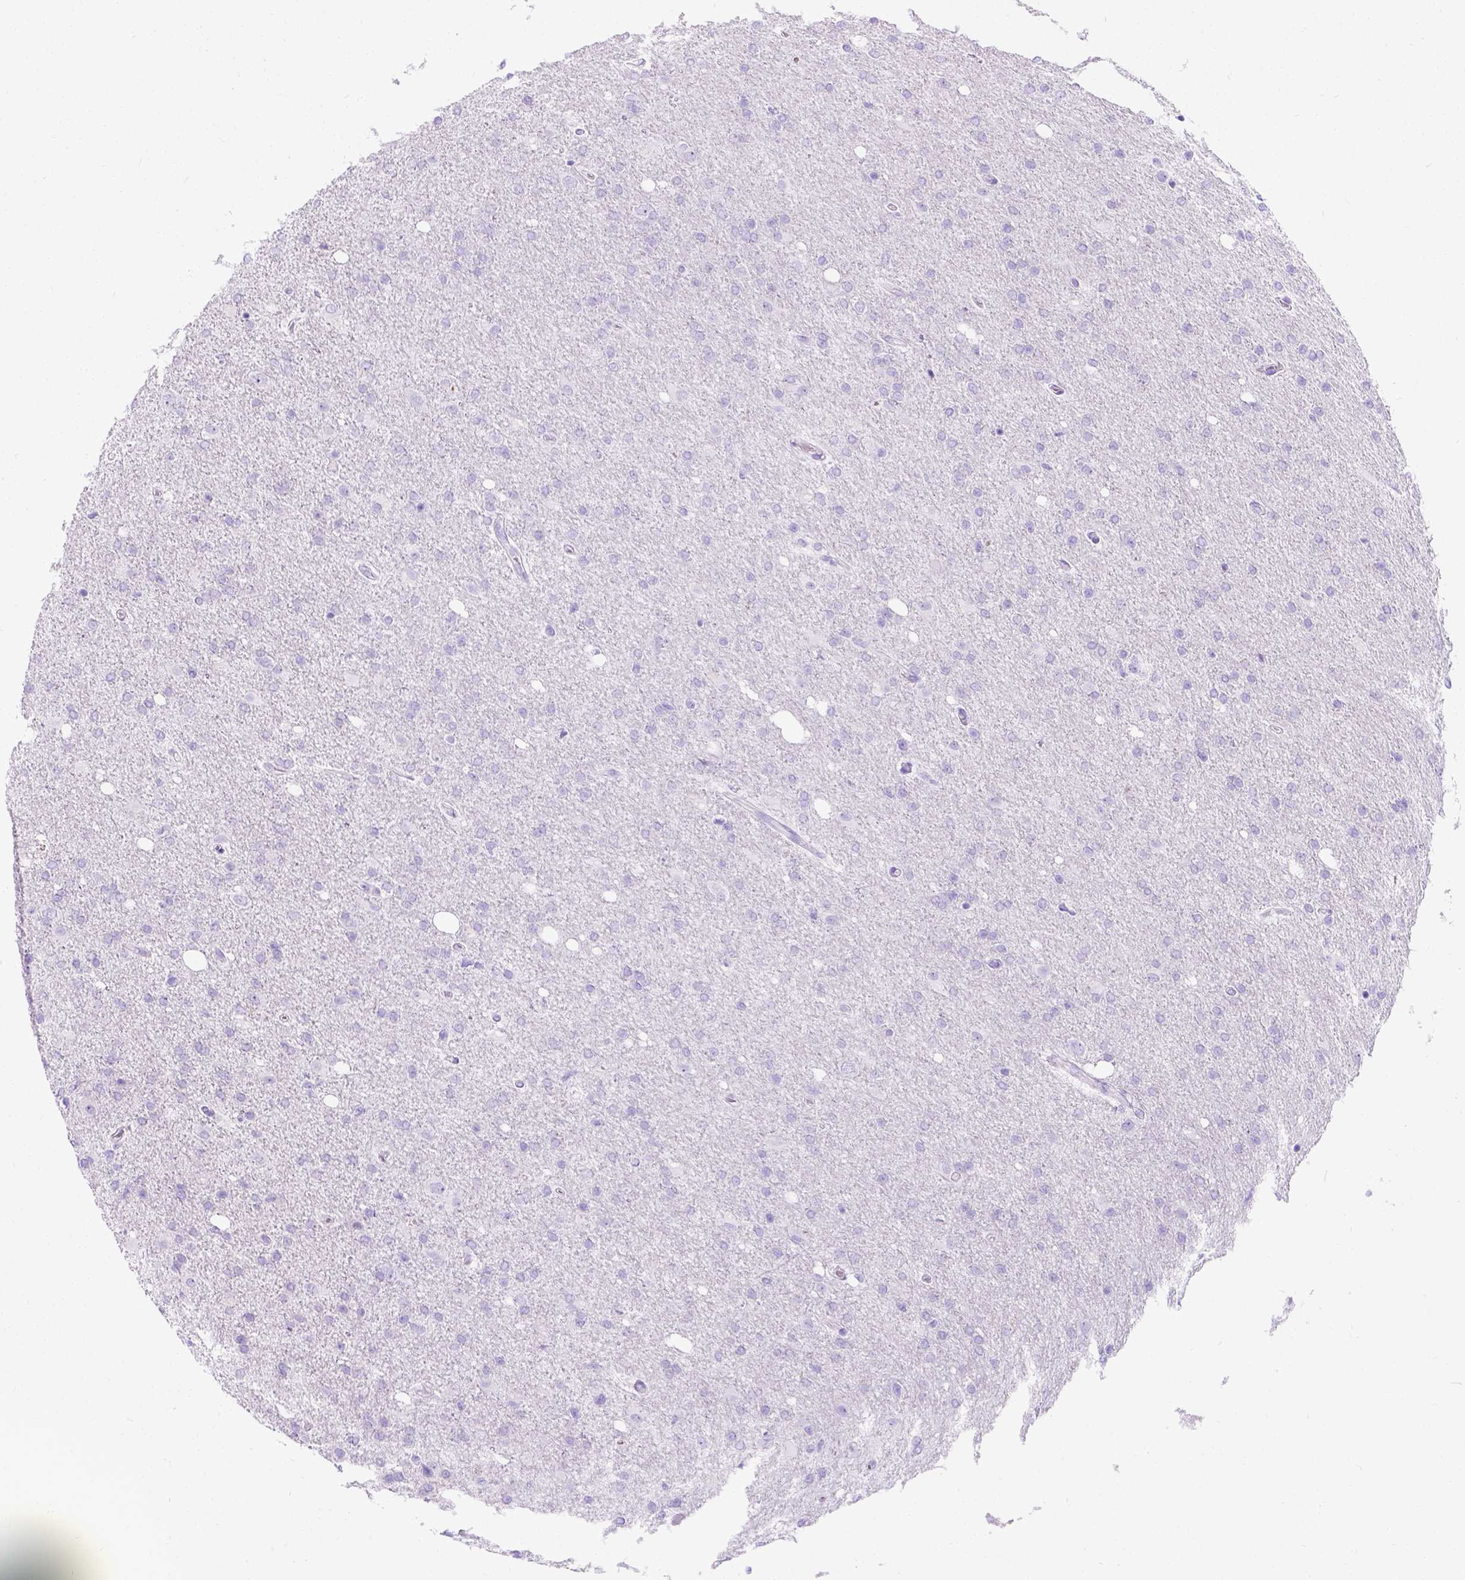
{"staining": {"intensity": "negative", "quantity": "none", "location": "none"}, "tissue": "glioma", "cell_type": "Tumor cells", "image_type": "cancer", "snomed": [{"axis": "morphology", "description": "Glioma, malignant, High grade"}, {"axis": "topography", "description": "Cerebral cortex"}], "caption": "Tumor cells are negative for protein expression in human high-grade glioma (malignant).", "gene": "C7orf57", "patient": {"sex": "male", "age": 70}}